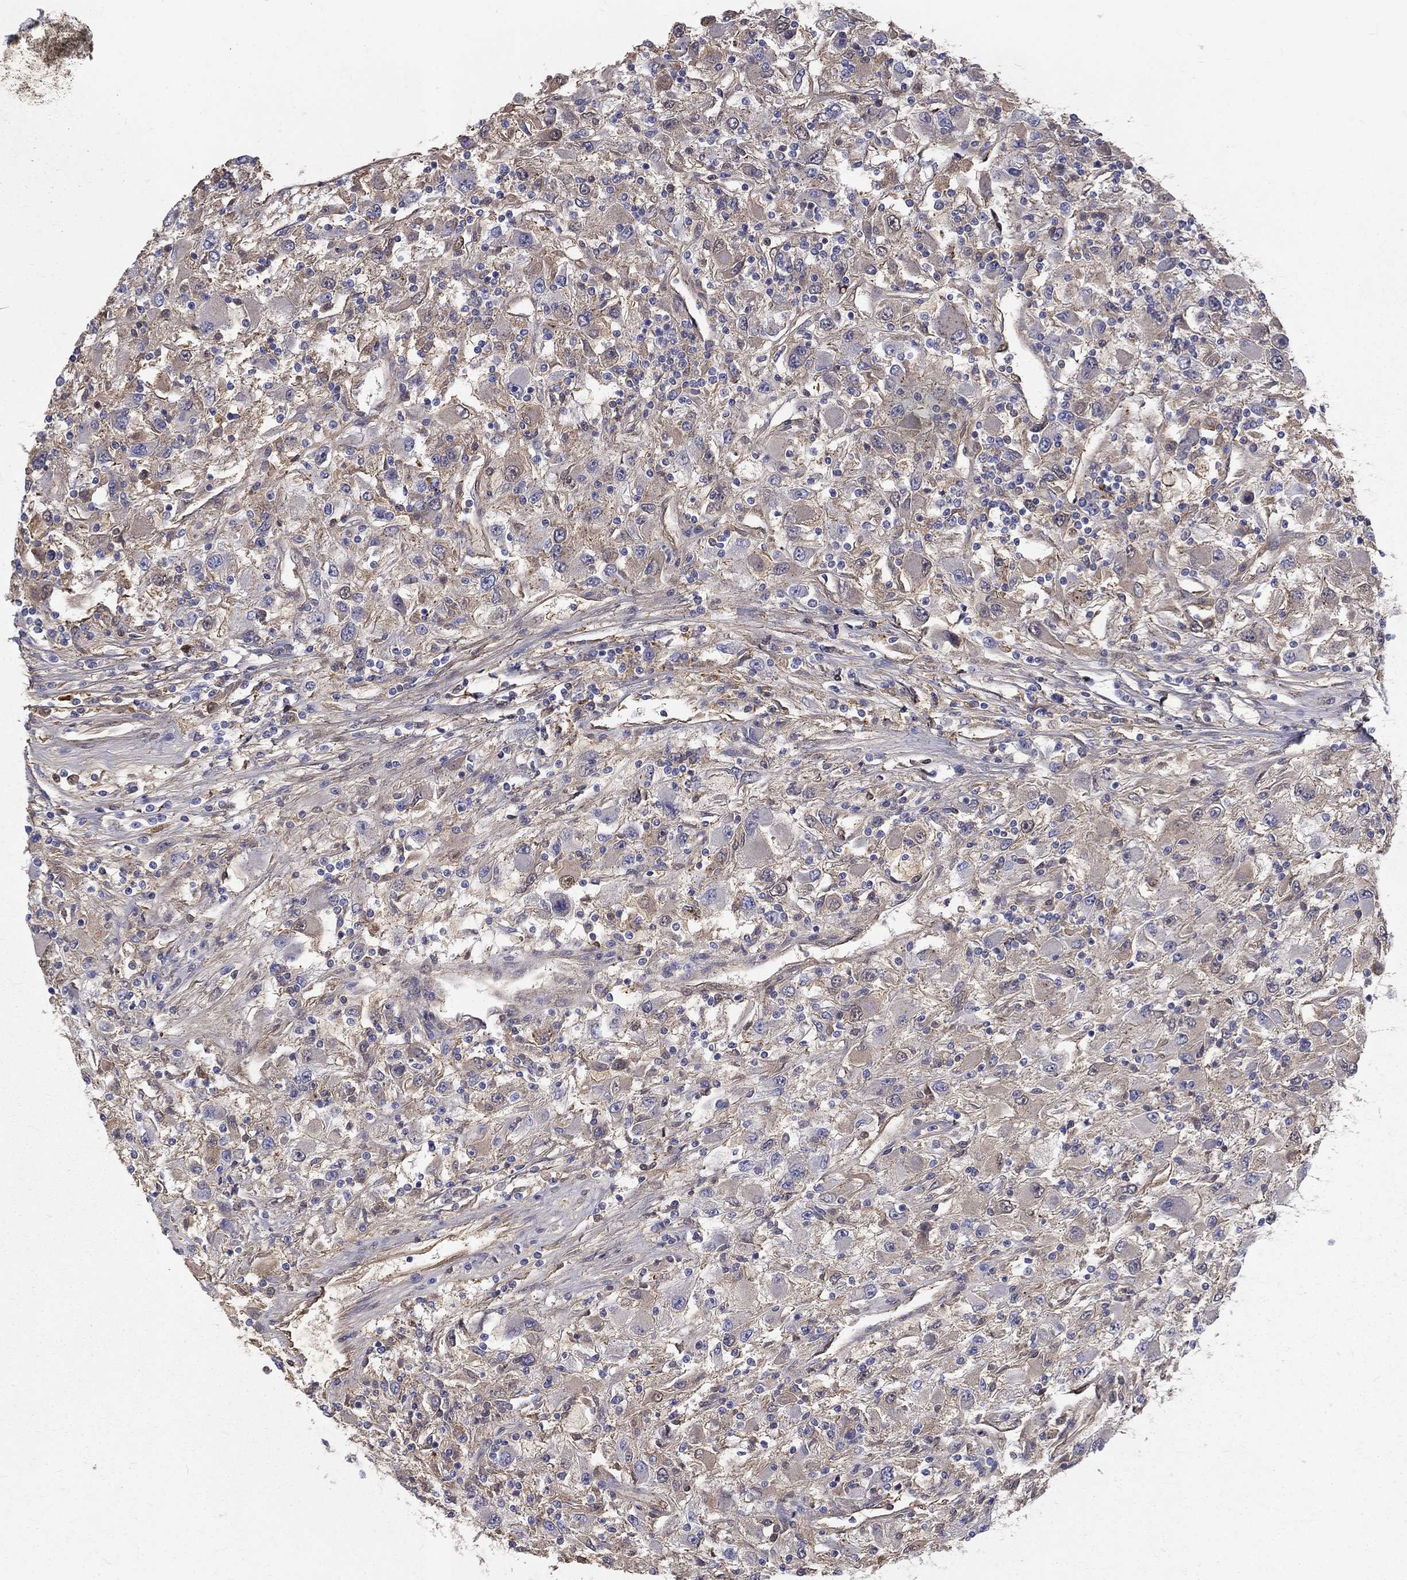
{"staining": {"intensity": "weak", "quantity": ">75%", "location": "cytoplasmic/membranous"}, "tissue": "renal cancer", "cell_type": "Tumor cells", "image_type": "cancer", "snomed": [{"axis": "morphology", "description": "Adenocarcinoma, NOS"}, {"axis": "topography", "description": "Kidney"}], "caption": "A photomicrograph of renal cancer stained for a protein shows weak cytoplasmic/membranous brown staining in tumor cells.", "gene": "EPDR1", "patient": {"sex": "female", "age": 67}}